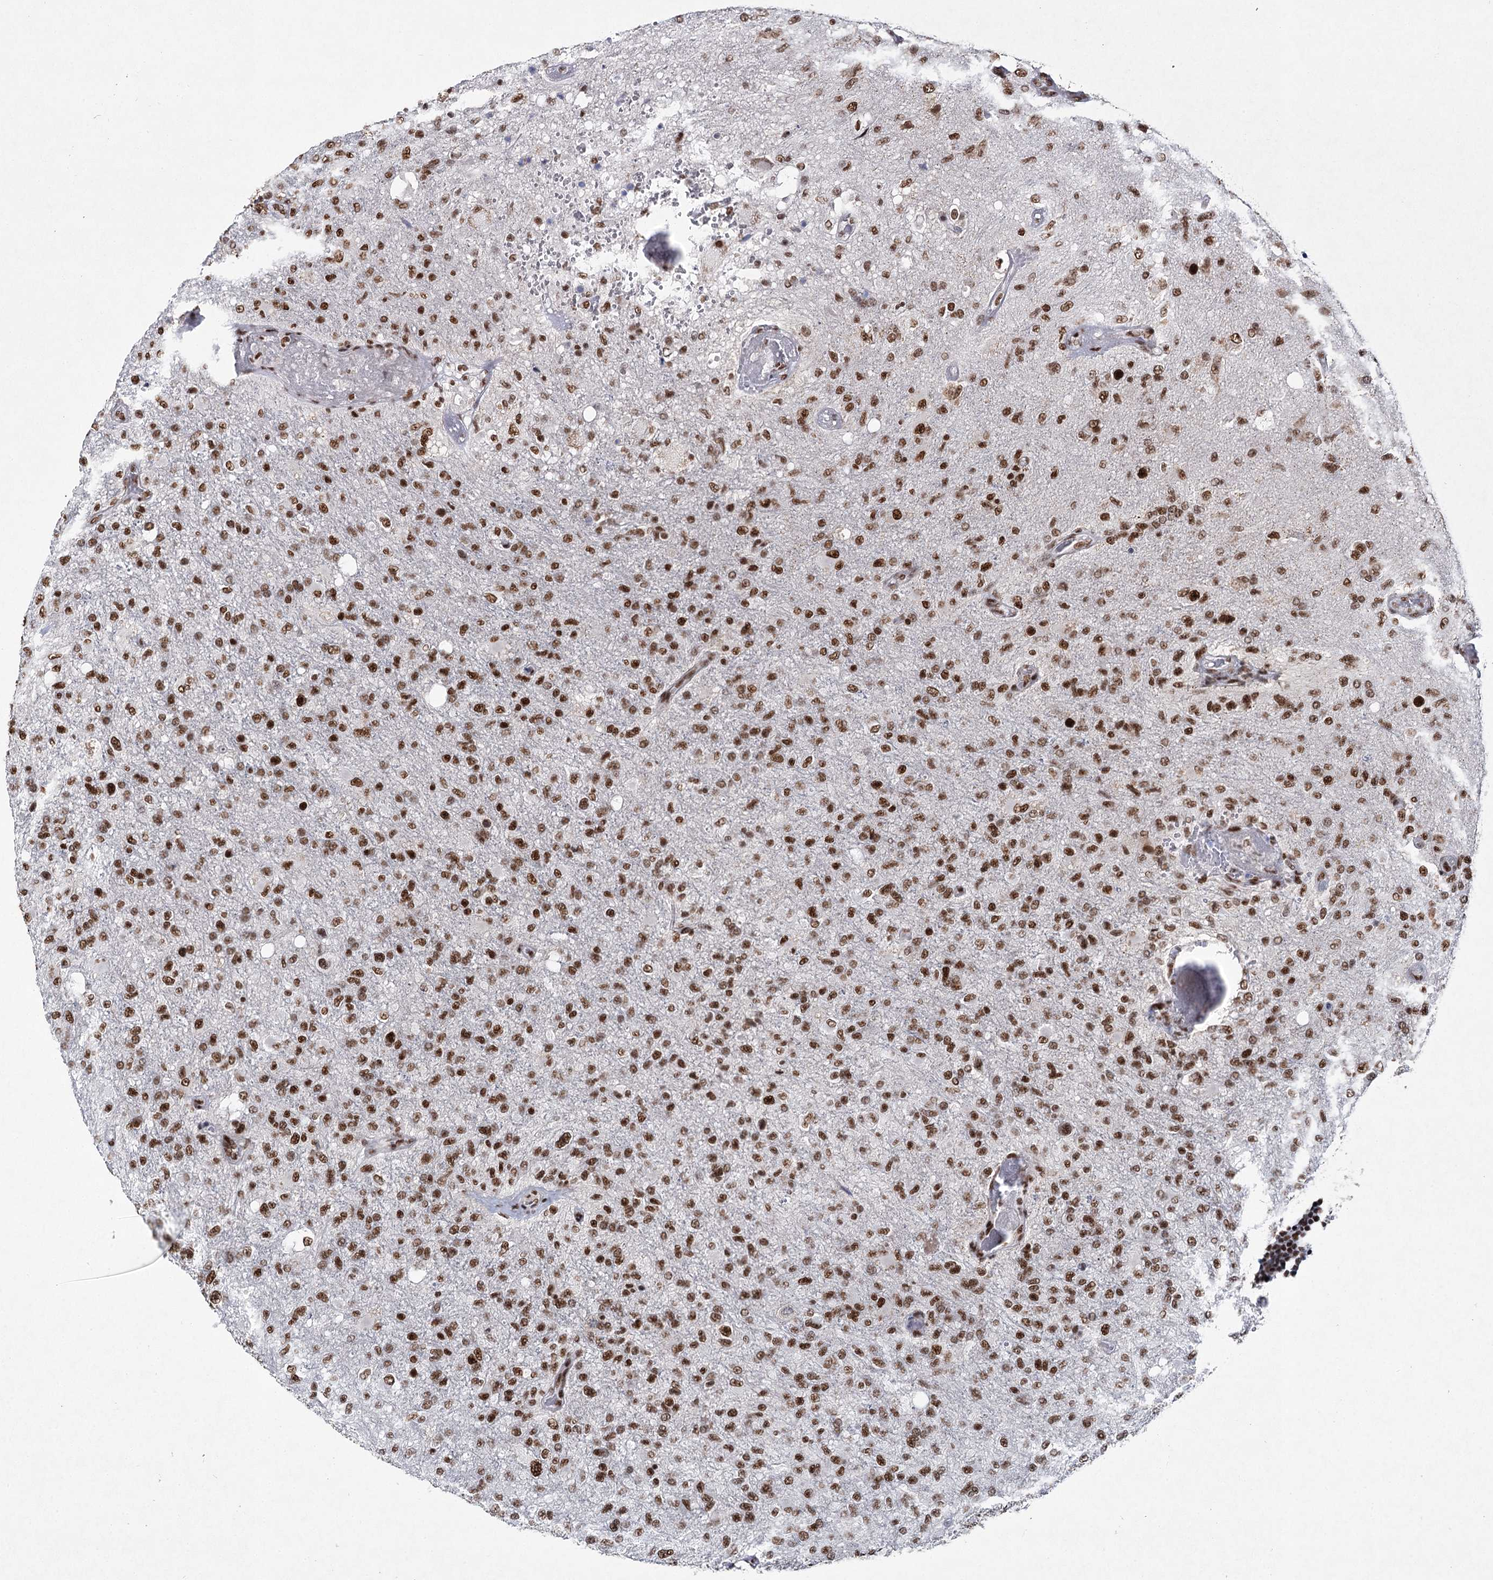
{"staining": {"intensity": "moderate", "quantity": ">75%", "location": "nuclear"}, "tissue": "glioma", "cell_type": "Tumor cells", "image_type": "cancer", "snomed": [{"axis": "morphology", "description": "Glioma, malignant, High grade"}, {"axis": "topography", "description": "Brain"}], "caption": "High-grade glioma (malignant) tissue displays moderate nuclear expression in approximately >75% of tumor cells", "gene": "SCAF8", "patient": {"sex": "female", "age": 74}}